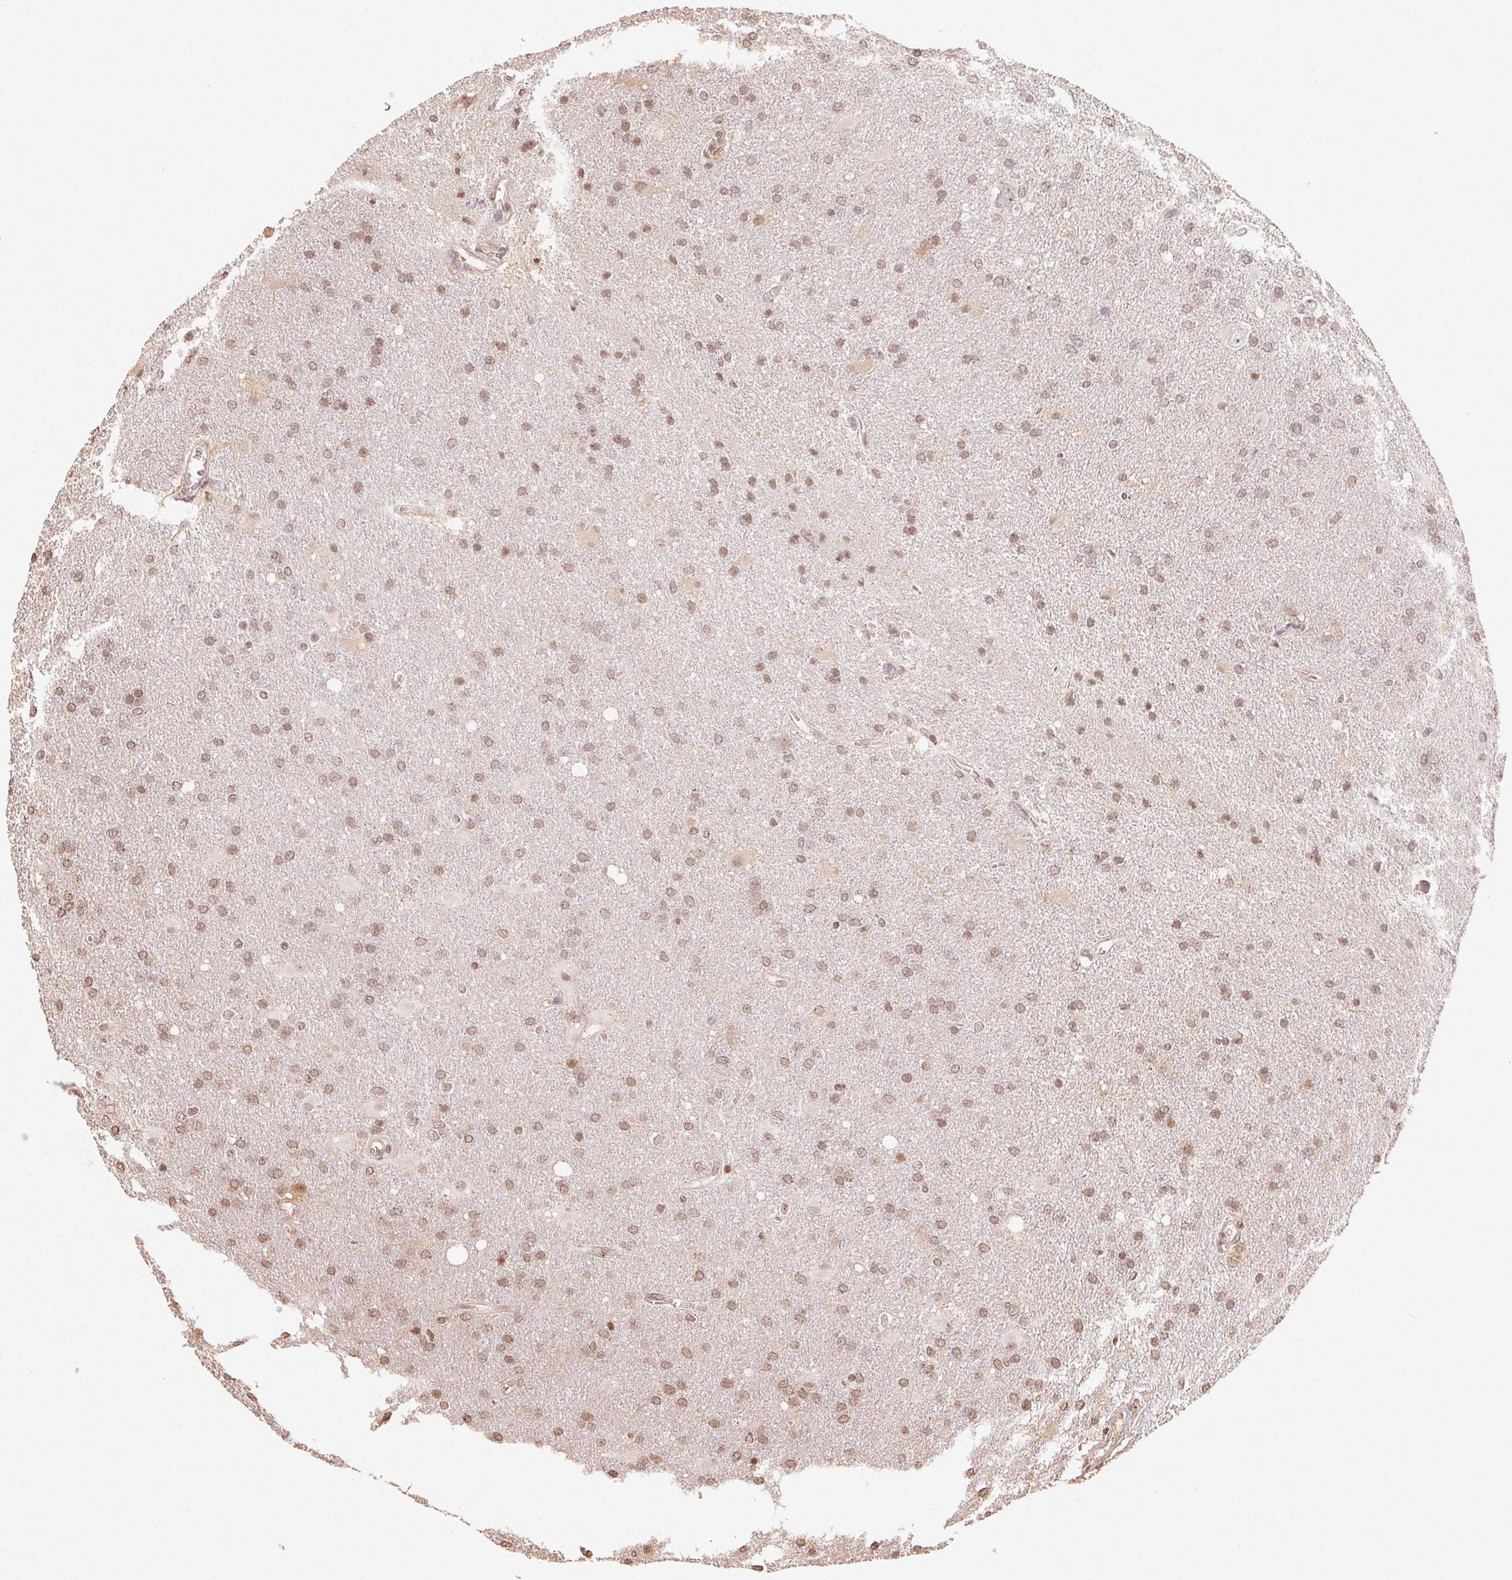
{"staining": {"intensity": "weak", "quantity": ">75%", "location": "nuclear"}, "tissue": "glioma", "cell_type": "Tumor cells", "image_type": "cancer", "snomed": [{"axis": "morphology", "description": "Glioma, malignant, Low grade"}, {"axis": "topography", "description": "Brain"}], "caption": "Low-grade glioma (malignant) stained with a protein marker shows weak staining in tumor cells.", "gene": "TBP", "patient": {"sex": "male", "age": 66}}